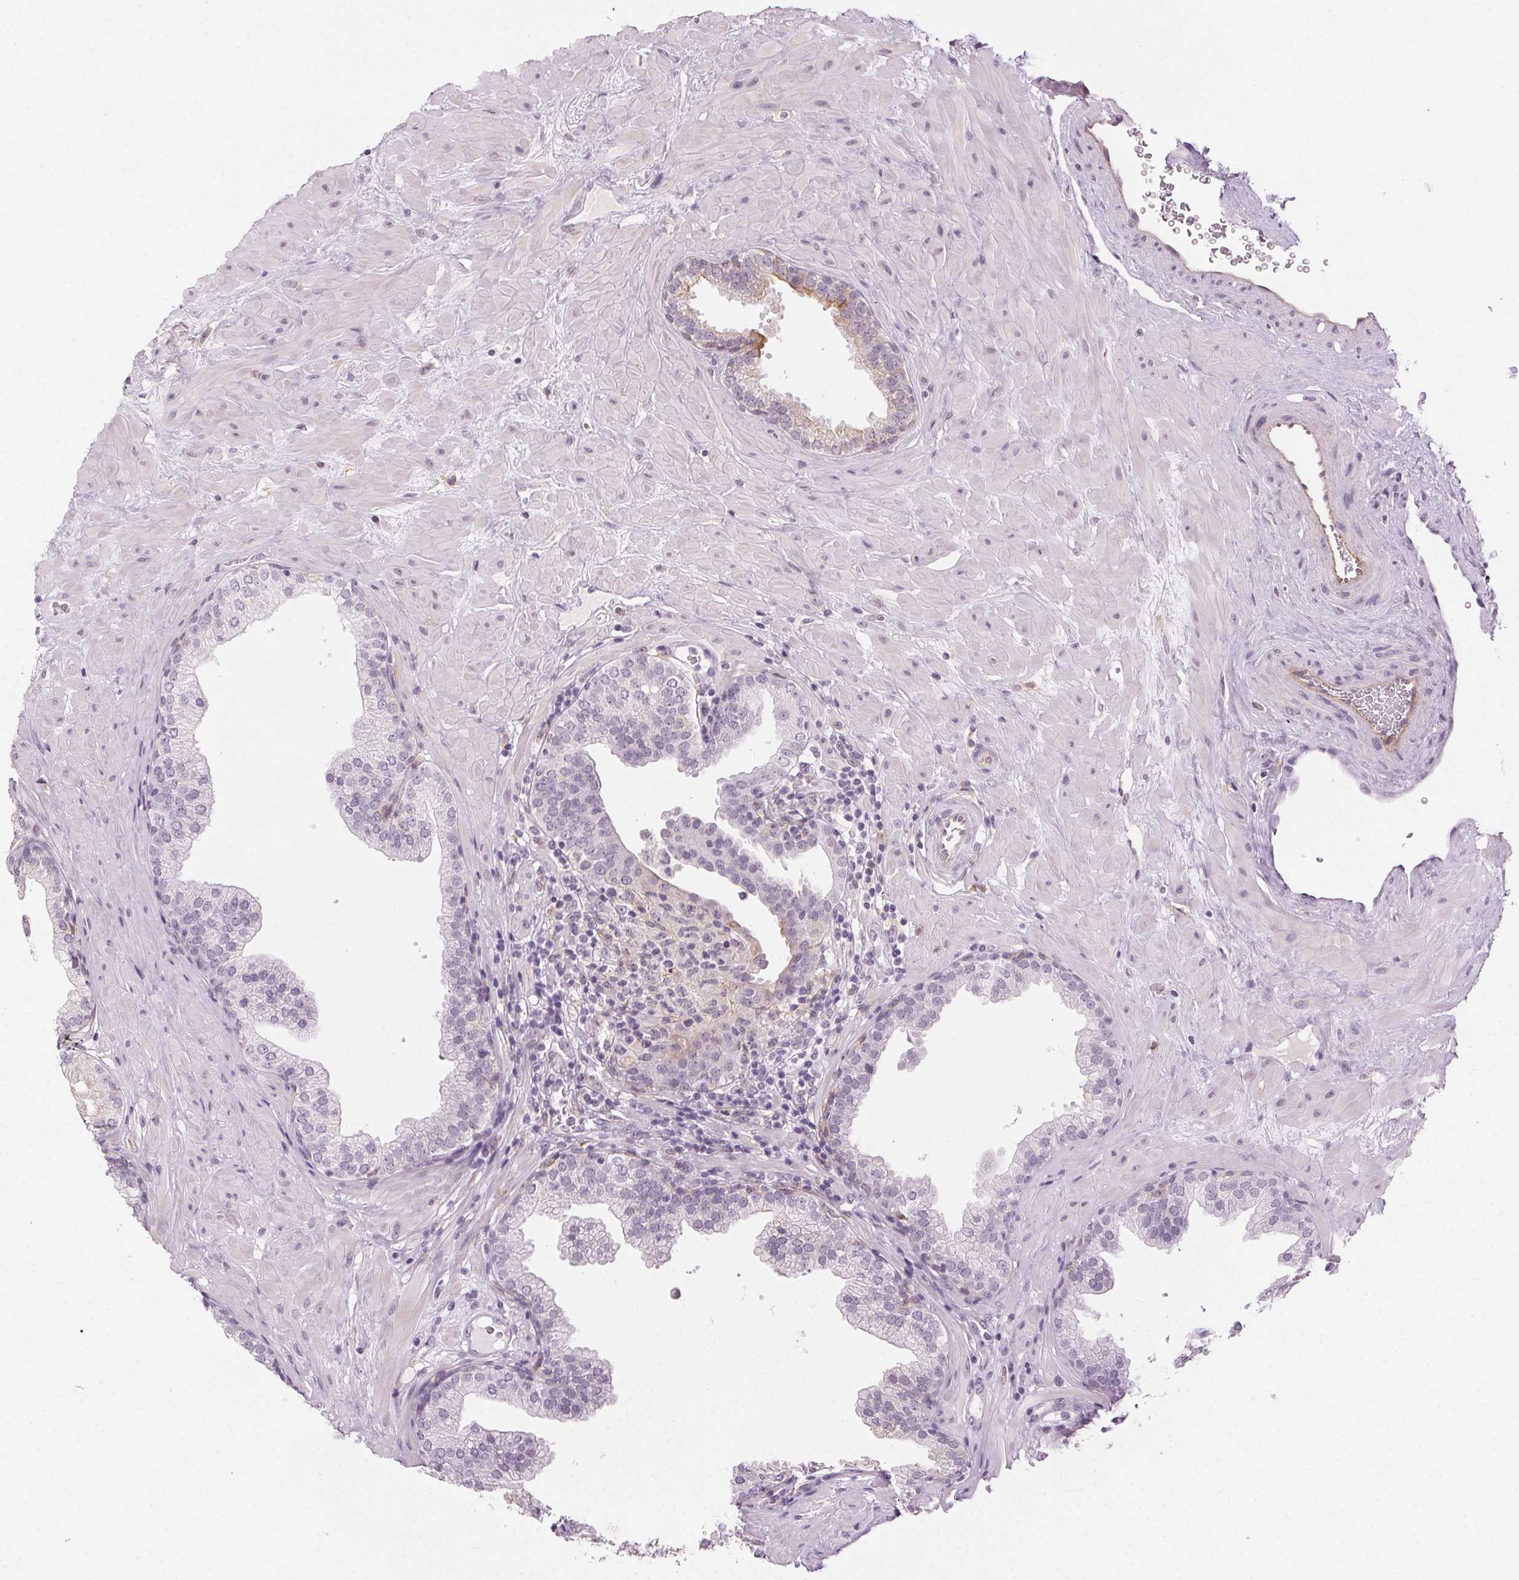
{"staining": {"intensity": "weak", "quantity": "25%-75%", "location": "cytoplasmic/membranous"}, "tissue": "prostate", "cell_type": "Glandular cells", "image_type": "normal", "snomed": [{"axis": "morphology", "description": "Normal tissue, NOS"}, {"axis": "topography", "description": "Prostate"}], "caption": "The image displays a brown stain indicating the presence of a protein in the cytoplasmic/membranous of glandular cells in prostate. (brown staining indicates protein expression, while blue staining denotes nuclei).", "gene": "AIF1L", "patient": {"sex": "male", "age": 37}}